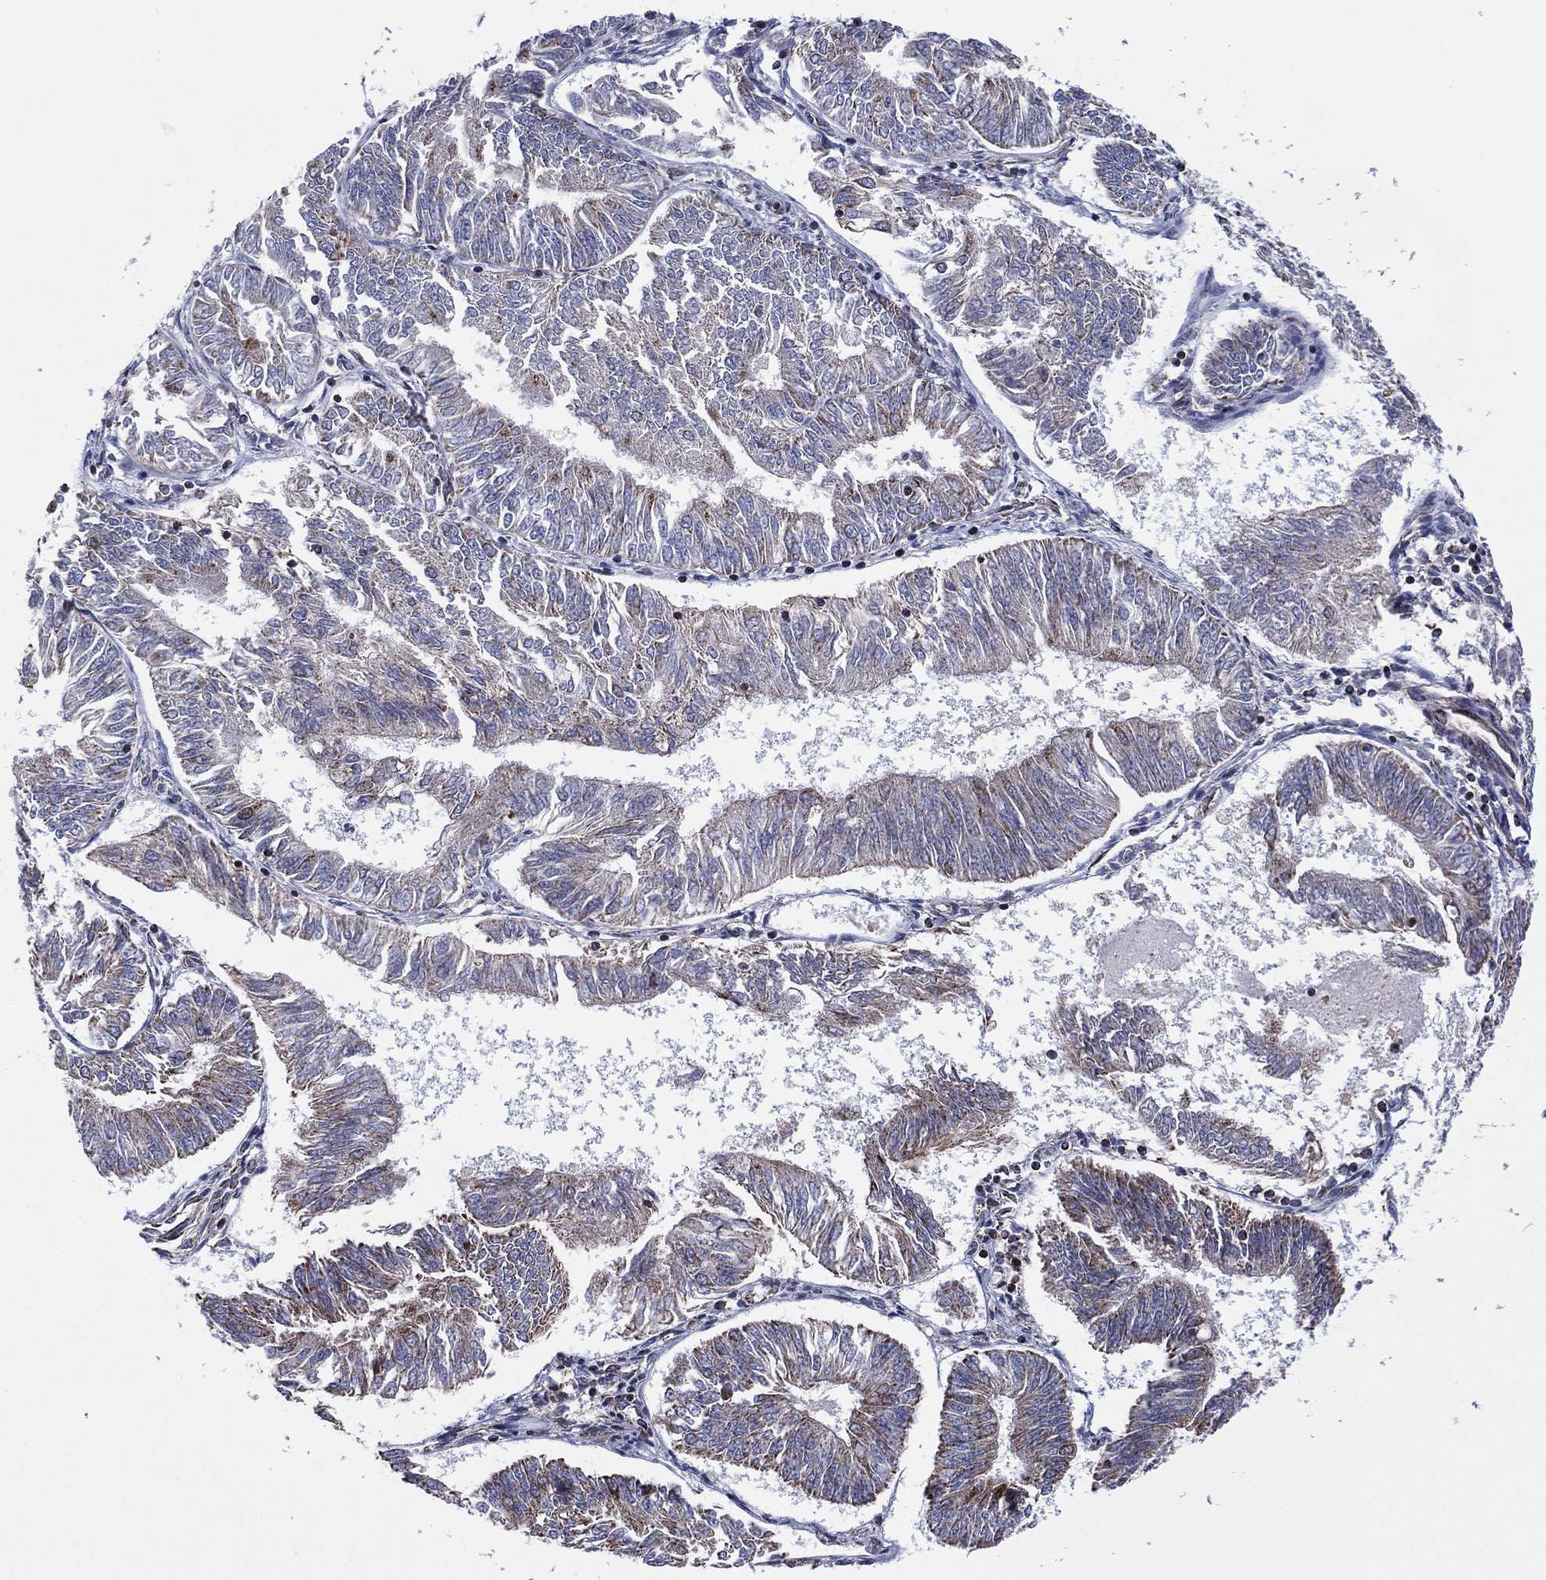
{"staining": {"intensity": "negative", "quantity": "none", "location": "none"}, "tissue": "endometrial cancer", "cell_type": "Tumor cells", "image_type": "cancer", "snomed": [{"axis": "morphology", "description": "Adenocarcinoma, NOS"}, {"axis": "topography", "description": "Endometrium"}], "caption": "Protein analysis of adenocarcinoma (endometrial) reveals no significant expression in tumor cells.", "gene": "PIDD1", "patient": {"sex": "female", "age": 58}}